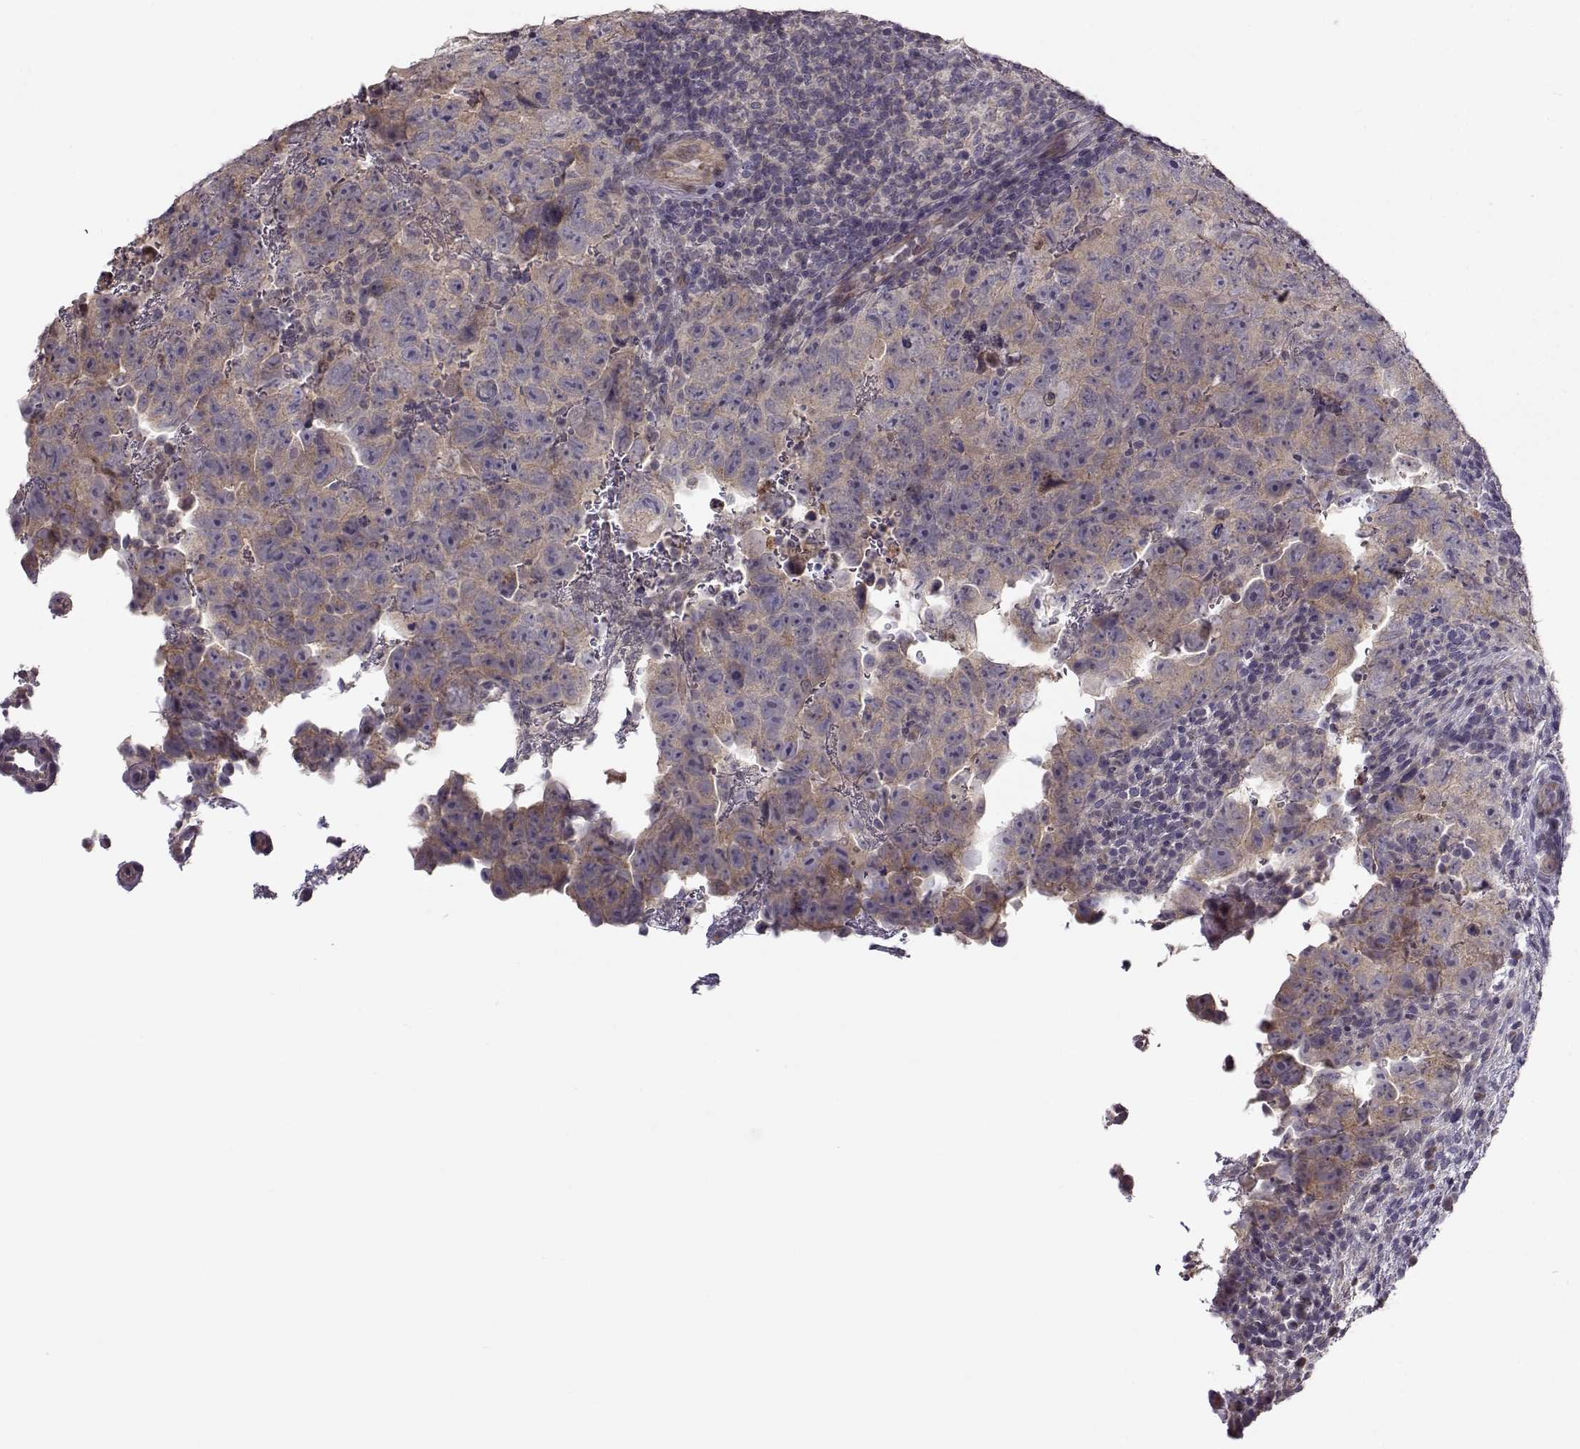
{"staining": {"intensity": "weak", "quantity": "<25%", "location": "cytoplasmic/membranous"}, "tissue": "testis cancer", "cell_type": "Tumor cells", "image_type": "cancer", "snomed": [{"axis": "morphology", "description": "Carcinoma, Embryonal, NOS"}, {"axis": "topography", "description": "Testis"}], "caption": "DAB immunohistochemical staining of human testis cancer exhibits no significant positivity in tumor cells.", "gene": "ENTPD8", "patient": {"sex": "male", "age": 24}}